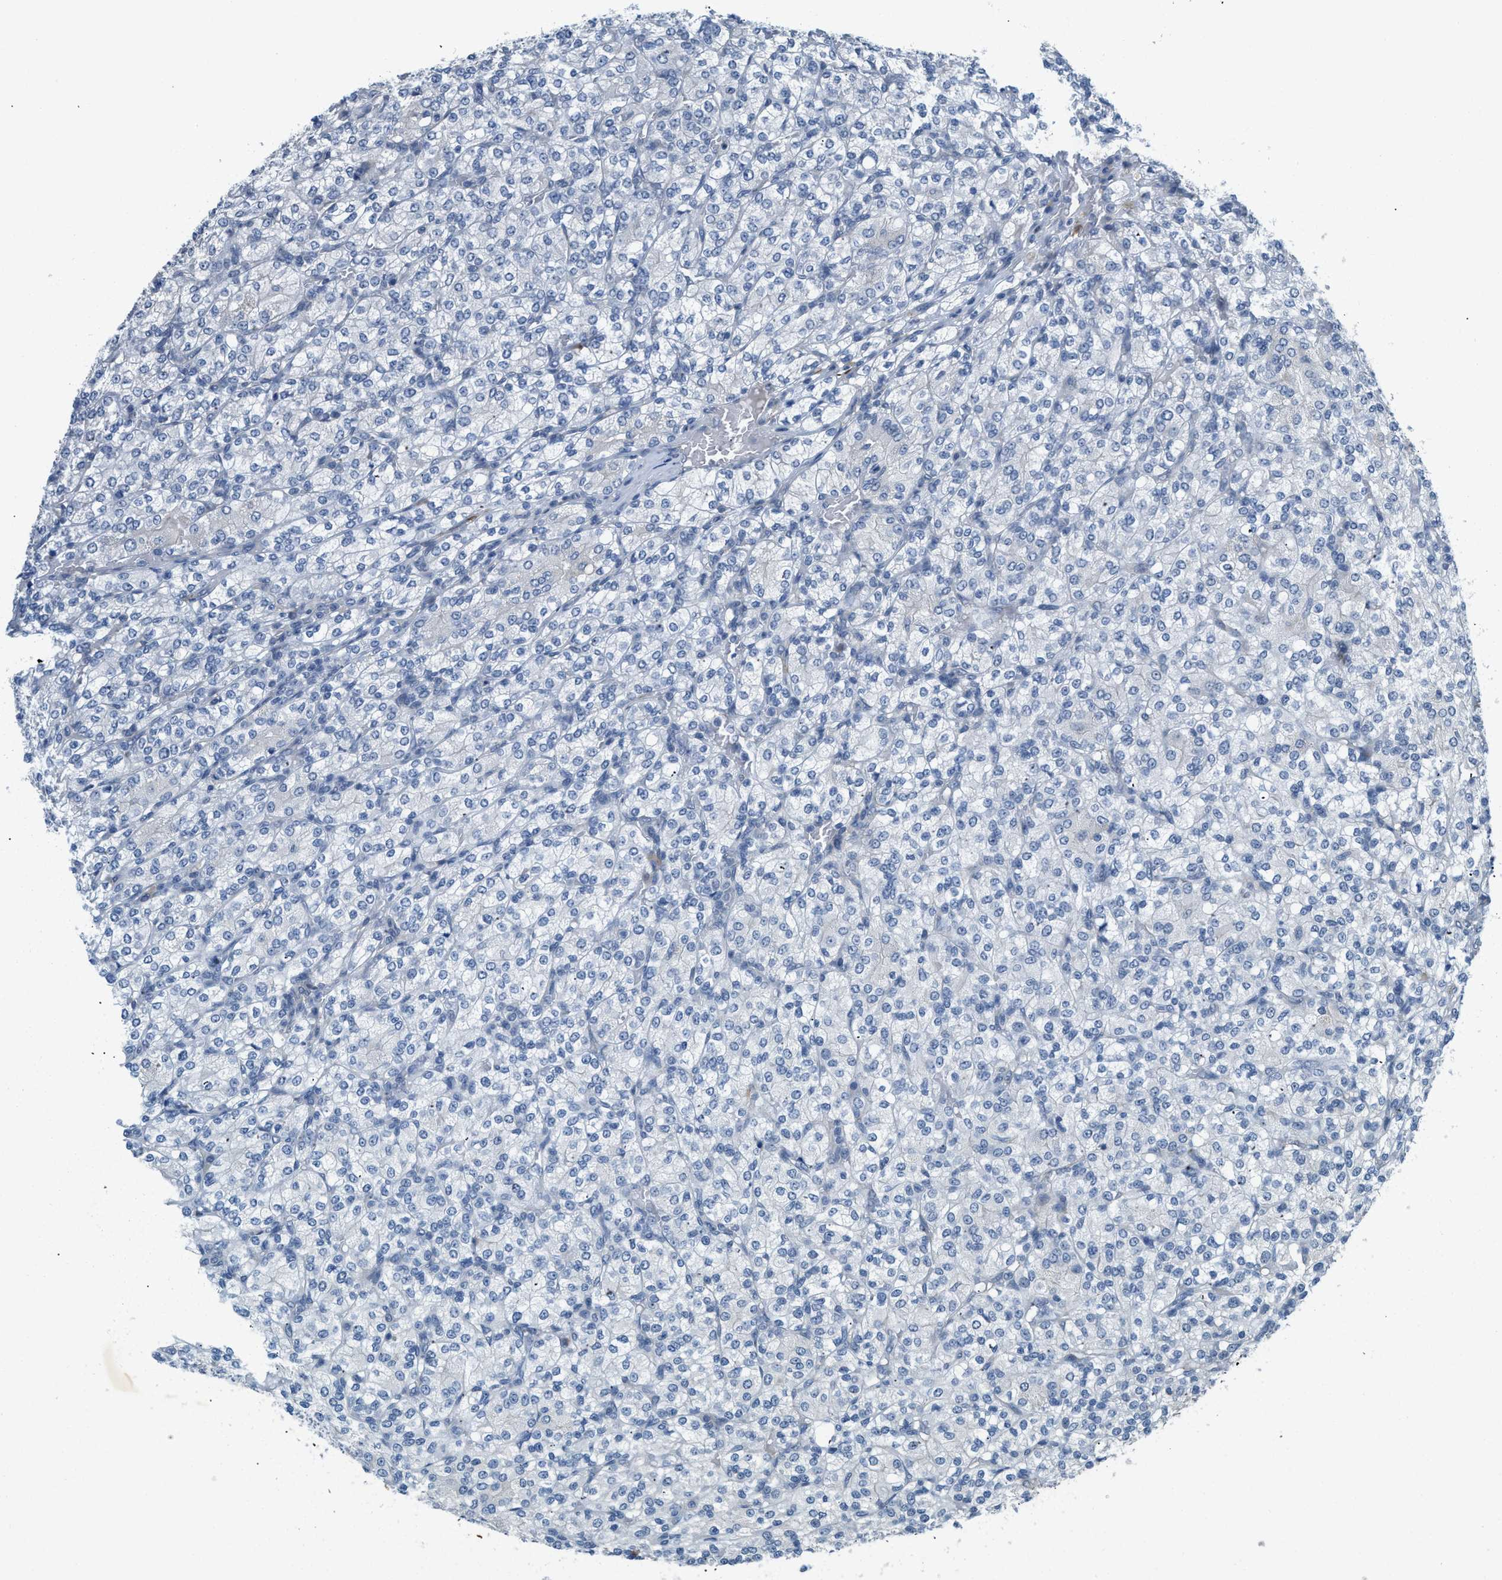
{"staining": {"intensity": "negative", "quantity": "none", "location": "none"}, "tissue": "renal cancer", "cell_type": "Tumor cells", "image_type": "cancer", "snomed": [{"axis": "morphology", "description": "Adenocarcinoma, NOS"}, {"axis": "topography", "description": "Kidney"}], "caption": "Tumor cells are negative for protein expression in human renal cancer.", "gene": "TMEM154", "patient": {"sex": "male", "age": 77}}